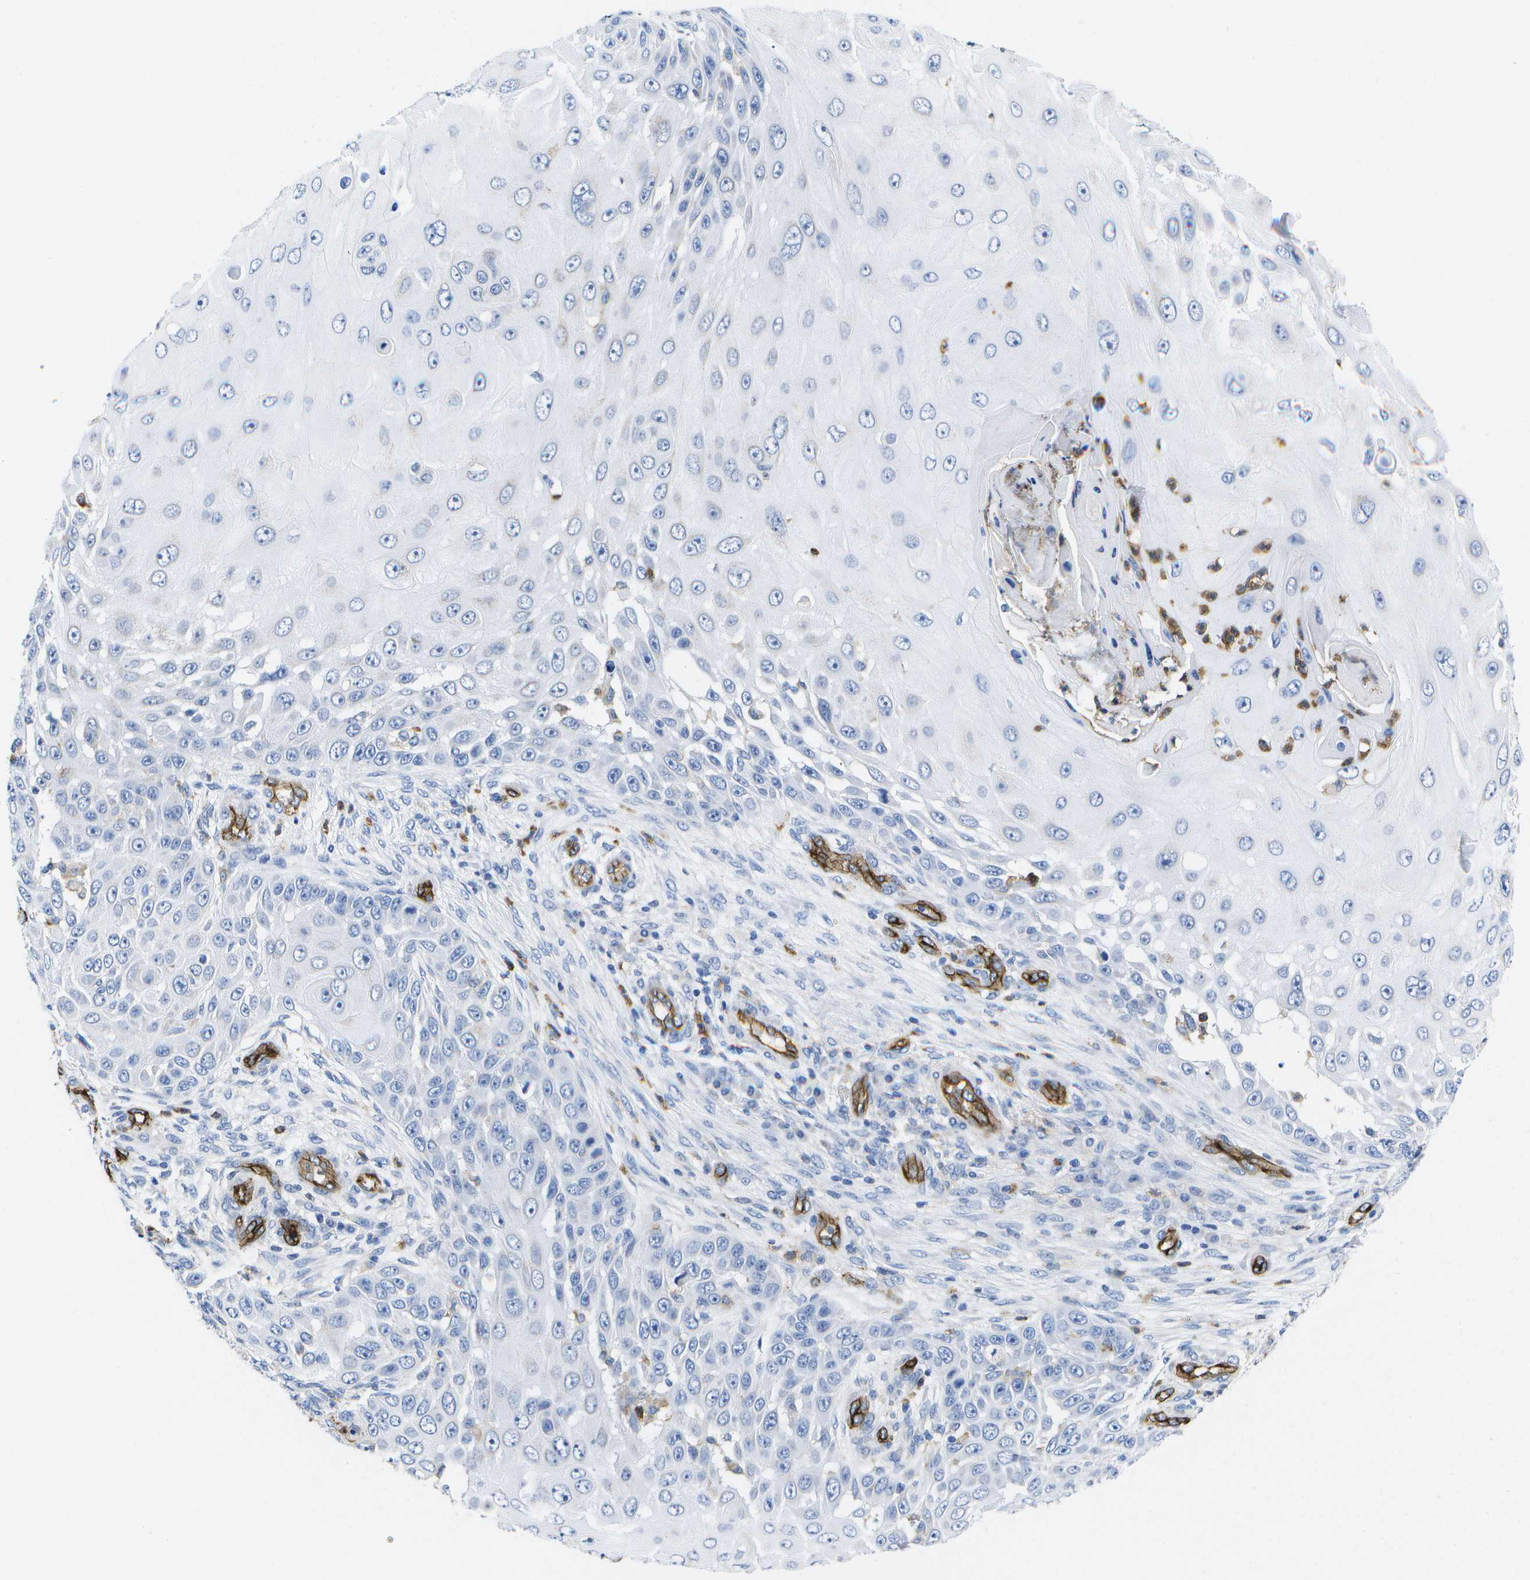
{"staining": {"intensity": "negative", "quantity": "none", "location": "none"}, "tissue": "skin cancer", "cell_type": "Tumor cells", "image_type": "cancer", "snomed": [{"axis": "morphology", "description": "Squamous cell carcinoma, NOS"}, {"axis": "topography", "description": "Skin"}], "caption": "Immunohistochemical staining of skin cancer (squamous cell carcinoma) reveals no significant expression in tumor cells.", "gene": "DYSF", "patient": {"sex": "female", "age": 44}}